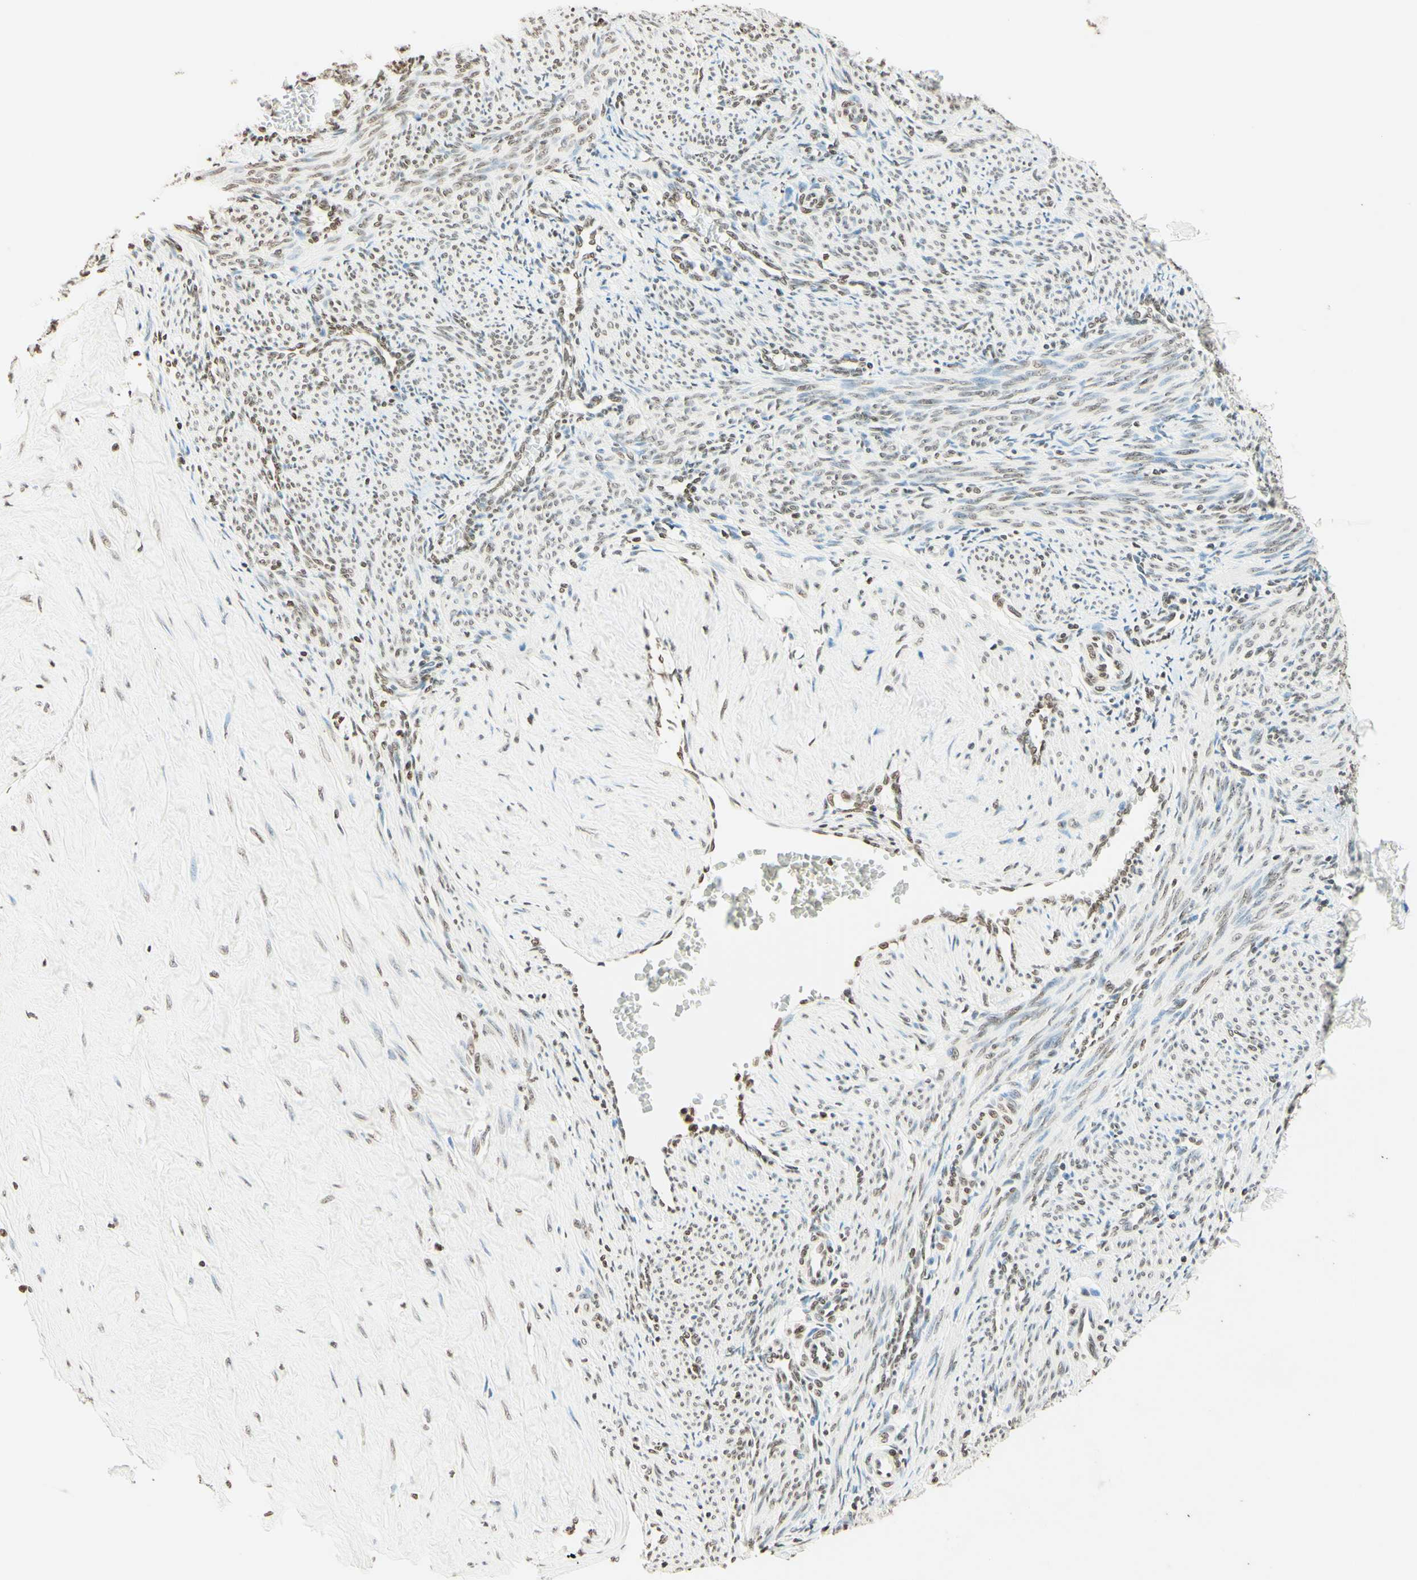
{"staining": {"intensity": "moderate", "quantity": "25%-75%", "location": "nuclear"}, "tissue": "smooth muscle", "cell_type": "Smooth muscle cells", "image_type": "normal", "snomed": [{"axis": "morphology", "description": "Normal tissue, NOS"}, {"axis": "topography", "description": "Endometrium"}], "caption": "Protein expression by IHC reveals moderate nuclear positivity in approximately 25%-75% of smooth muscle cells in benign smooth muscle.", "gene": "MSH2", "patient": {"sex": "female", "age": 33}}